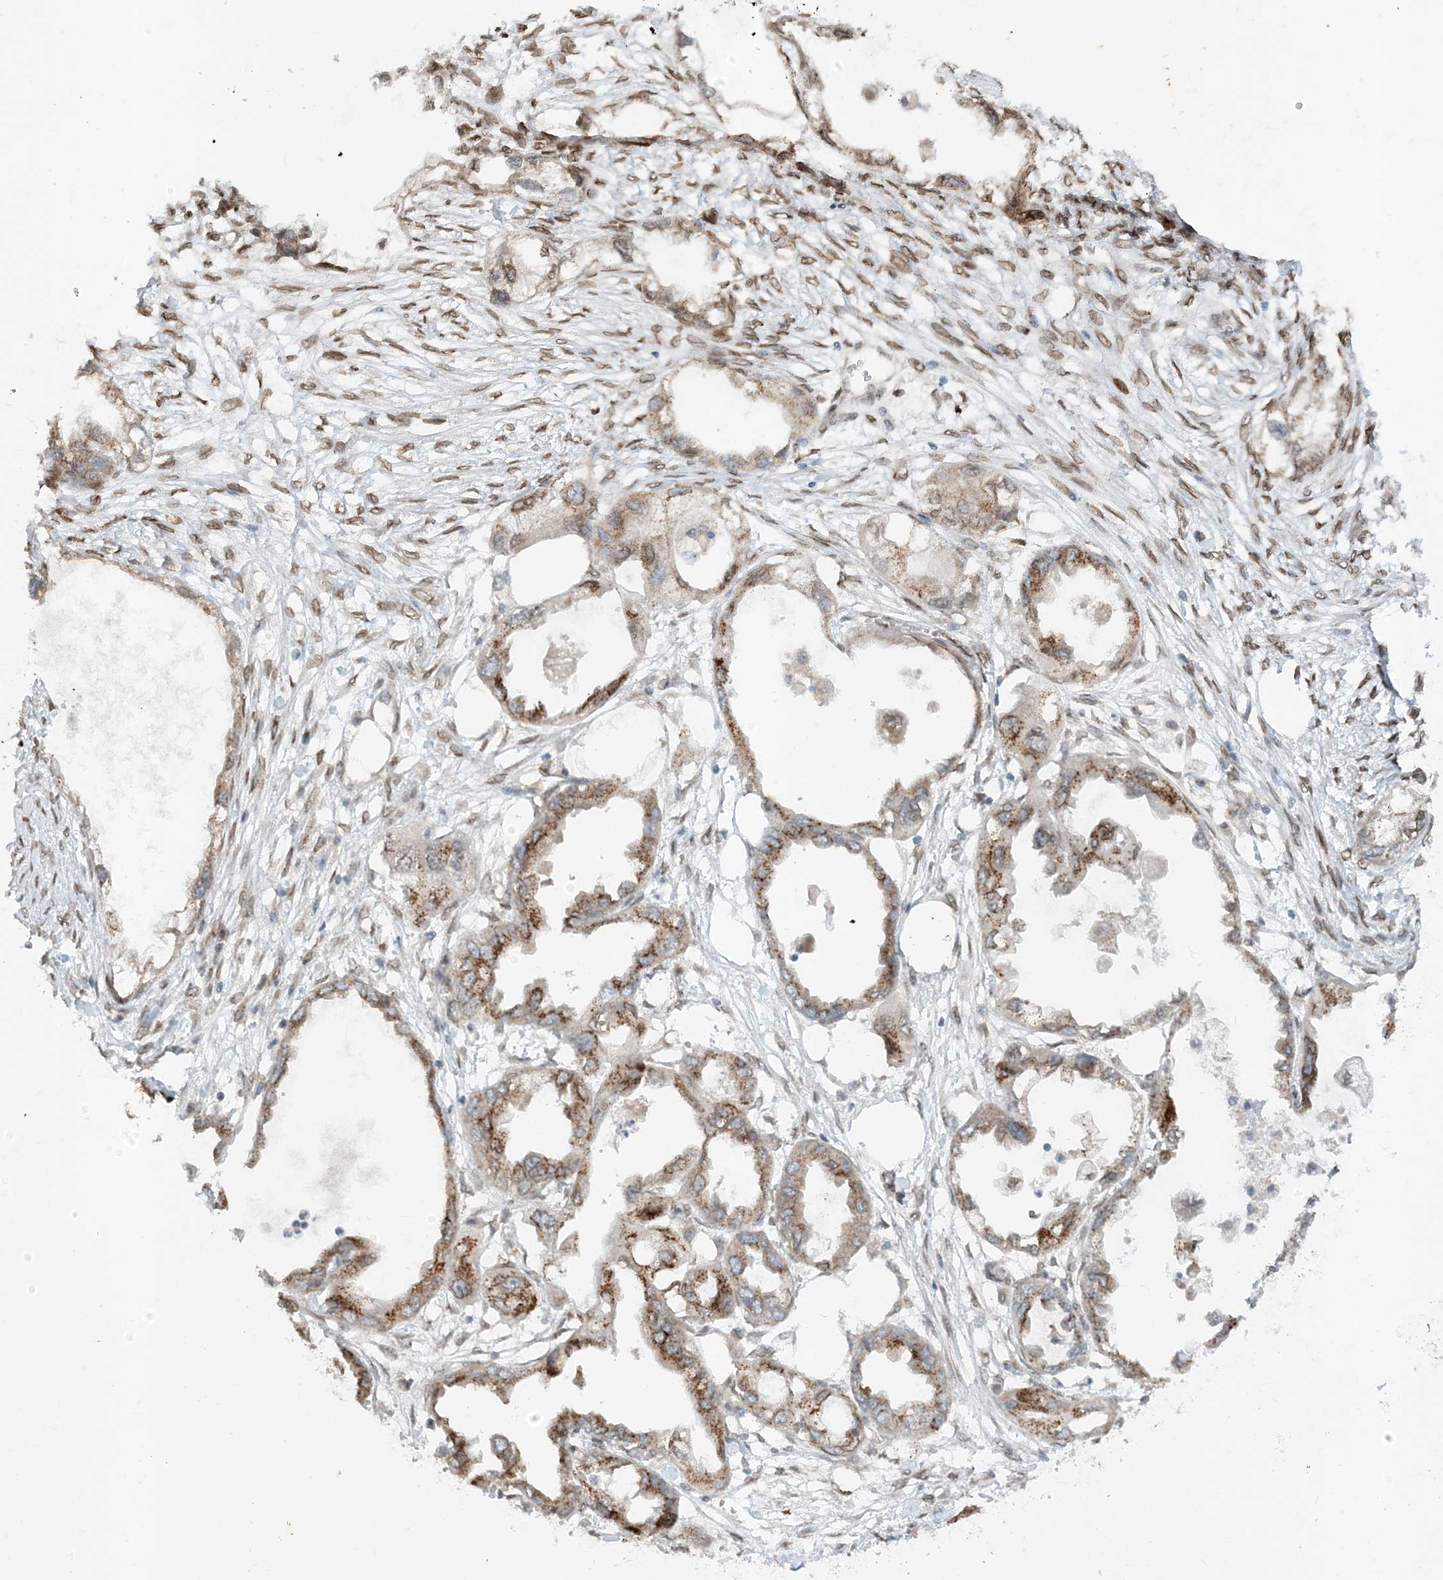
{"staining": {"intensity": "moderate", "quantity": ">75%", "location": "cytoplasmic/membranous"}, "tissue": "endometrial cancer", "cell_type": "Tumor cells", "image_type": "cancer", "snomed": [{"axis": "morphology", "description": "Adenocarcinoma, NOS"}, {"axis": "morphology", "description": "Adenocarcinoma, metastatic, NOS"}, {"axis": "topography", "description": "Adipose tissue"}, {"axis": "topography", "description": "Endometrium"}], "caption": "About >75% of tumor cells in human endometrial adenocarcinoma demonstrate moderate cytoplasmic/membranous protein expression as visualized by brown immunohistochemical staining.", "gene": "SLC35A2", "patient": {"sex": "female", "age": 67}}